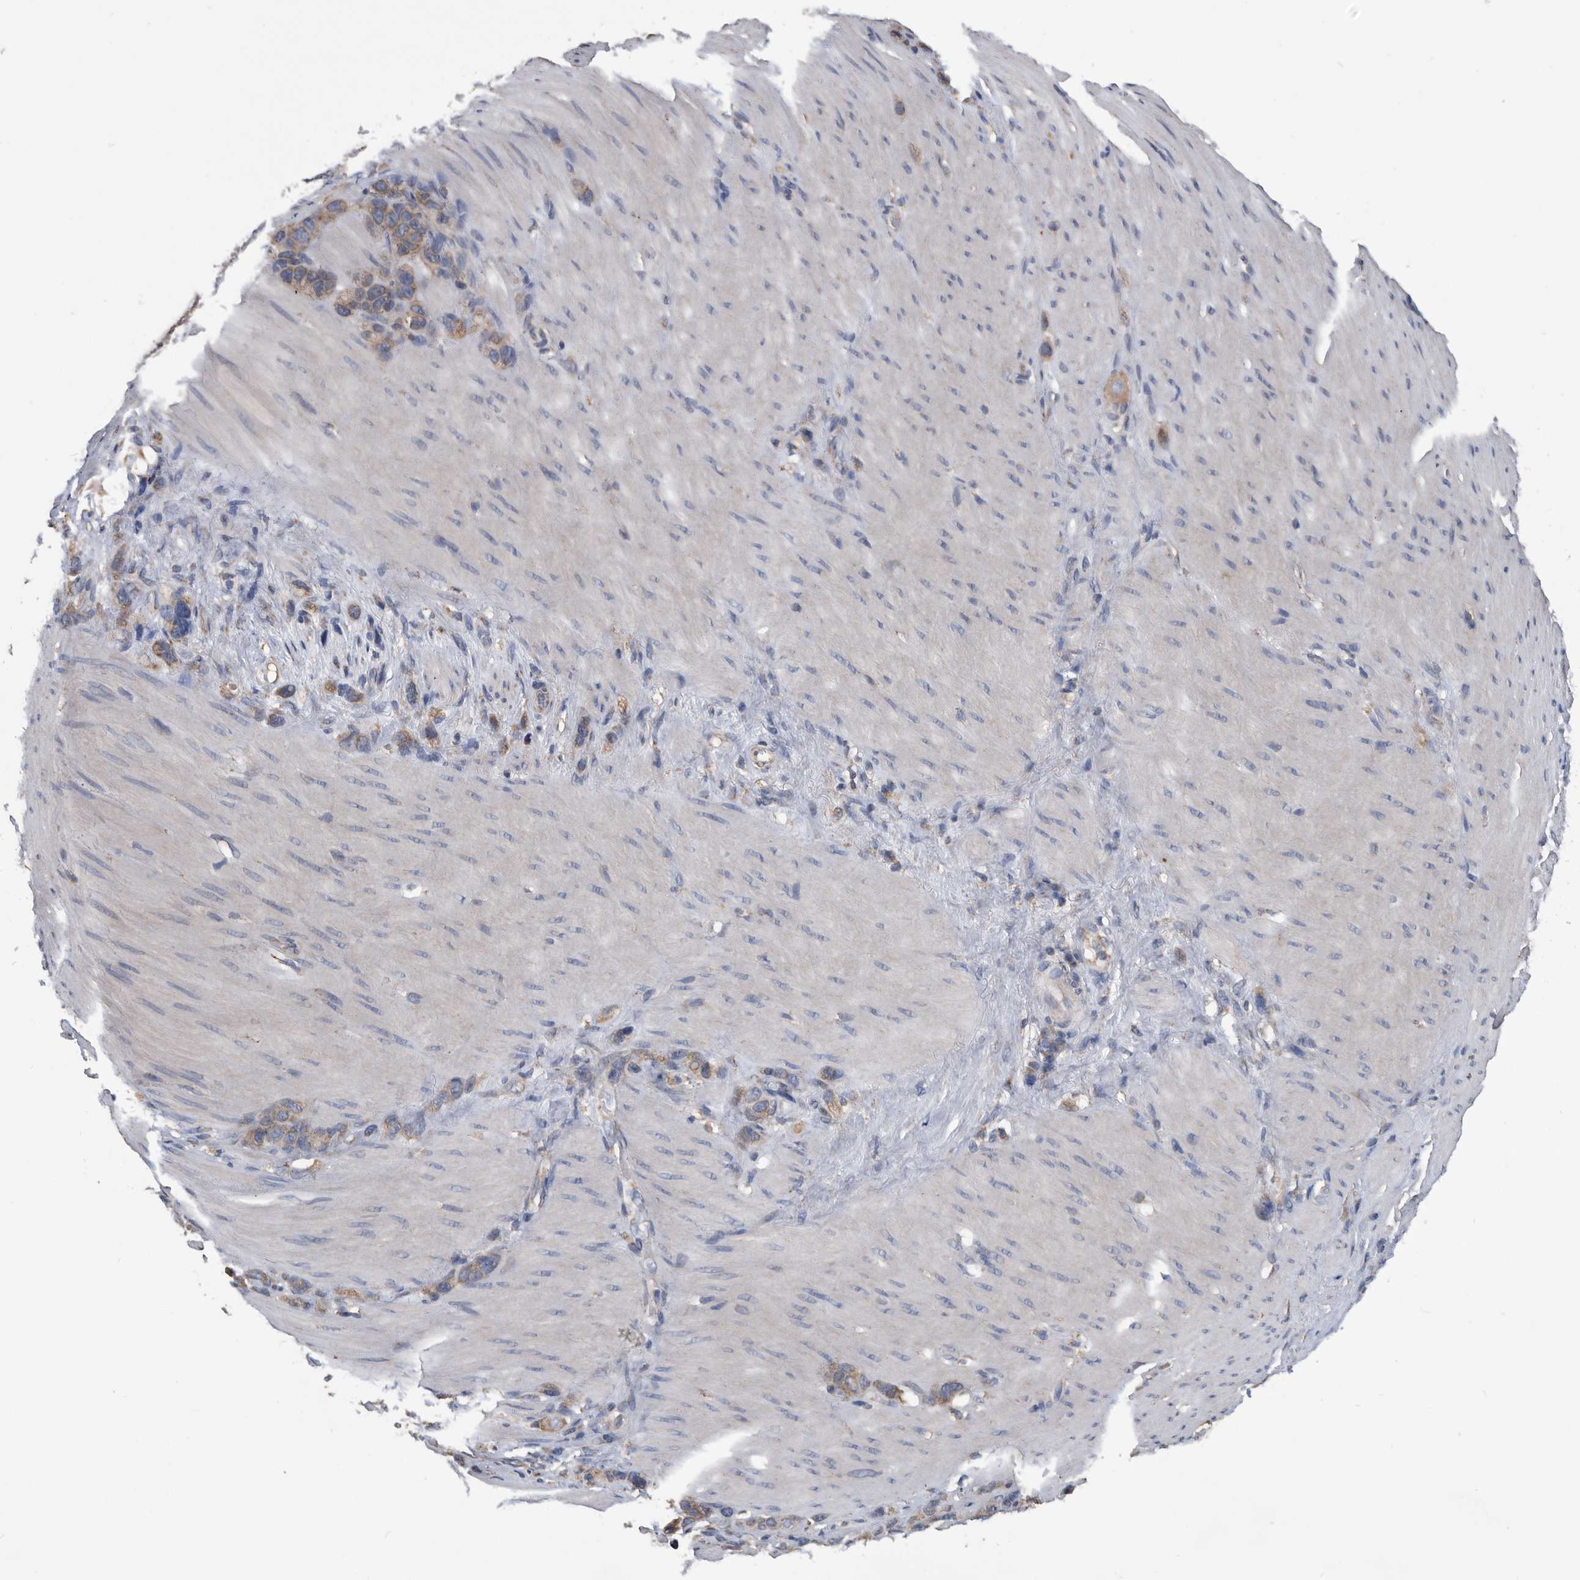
{"staining": {"intensity": "moderate", "quantity": ">75%", "location": "cytoplasmic/membranous"}, "tissue": "stomach cancer", "cell_type": "Tumor cells", "image_type": "cancer", "snomed": [{"axis": "morphology", "description": "Normal tissue, NOS"}, {"axis": "morphology", "description": "Adenocarcinoma, NOS"}, {"axis": "morphology", "description": "Adenocarcinoma, High grade"}, {"axis": "topography", "description": "Stomach, upper"}, {"axis": "topography", "description": "Stomach"}], "caption": "Immunohistochemical staining of human stomach adenocarcinoma reveals medium levels of moderate cytoplasmic/membranous staining in about >75% of tumor cells.", "gene": "NRBP1", "patient": {"sex": "female", "age": 65}}